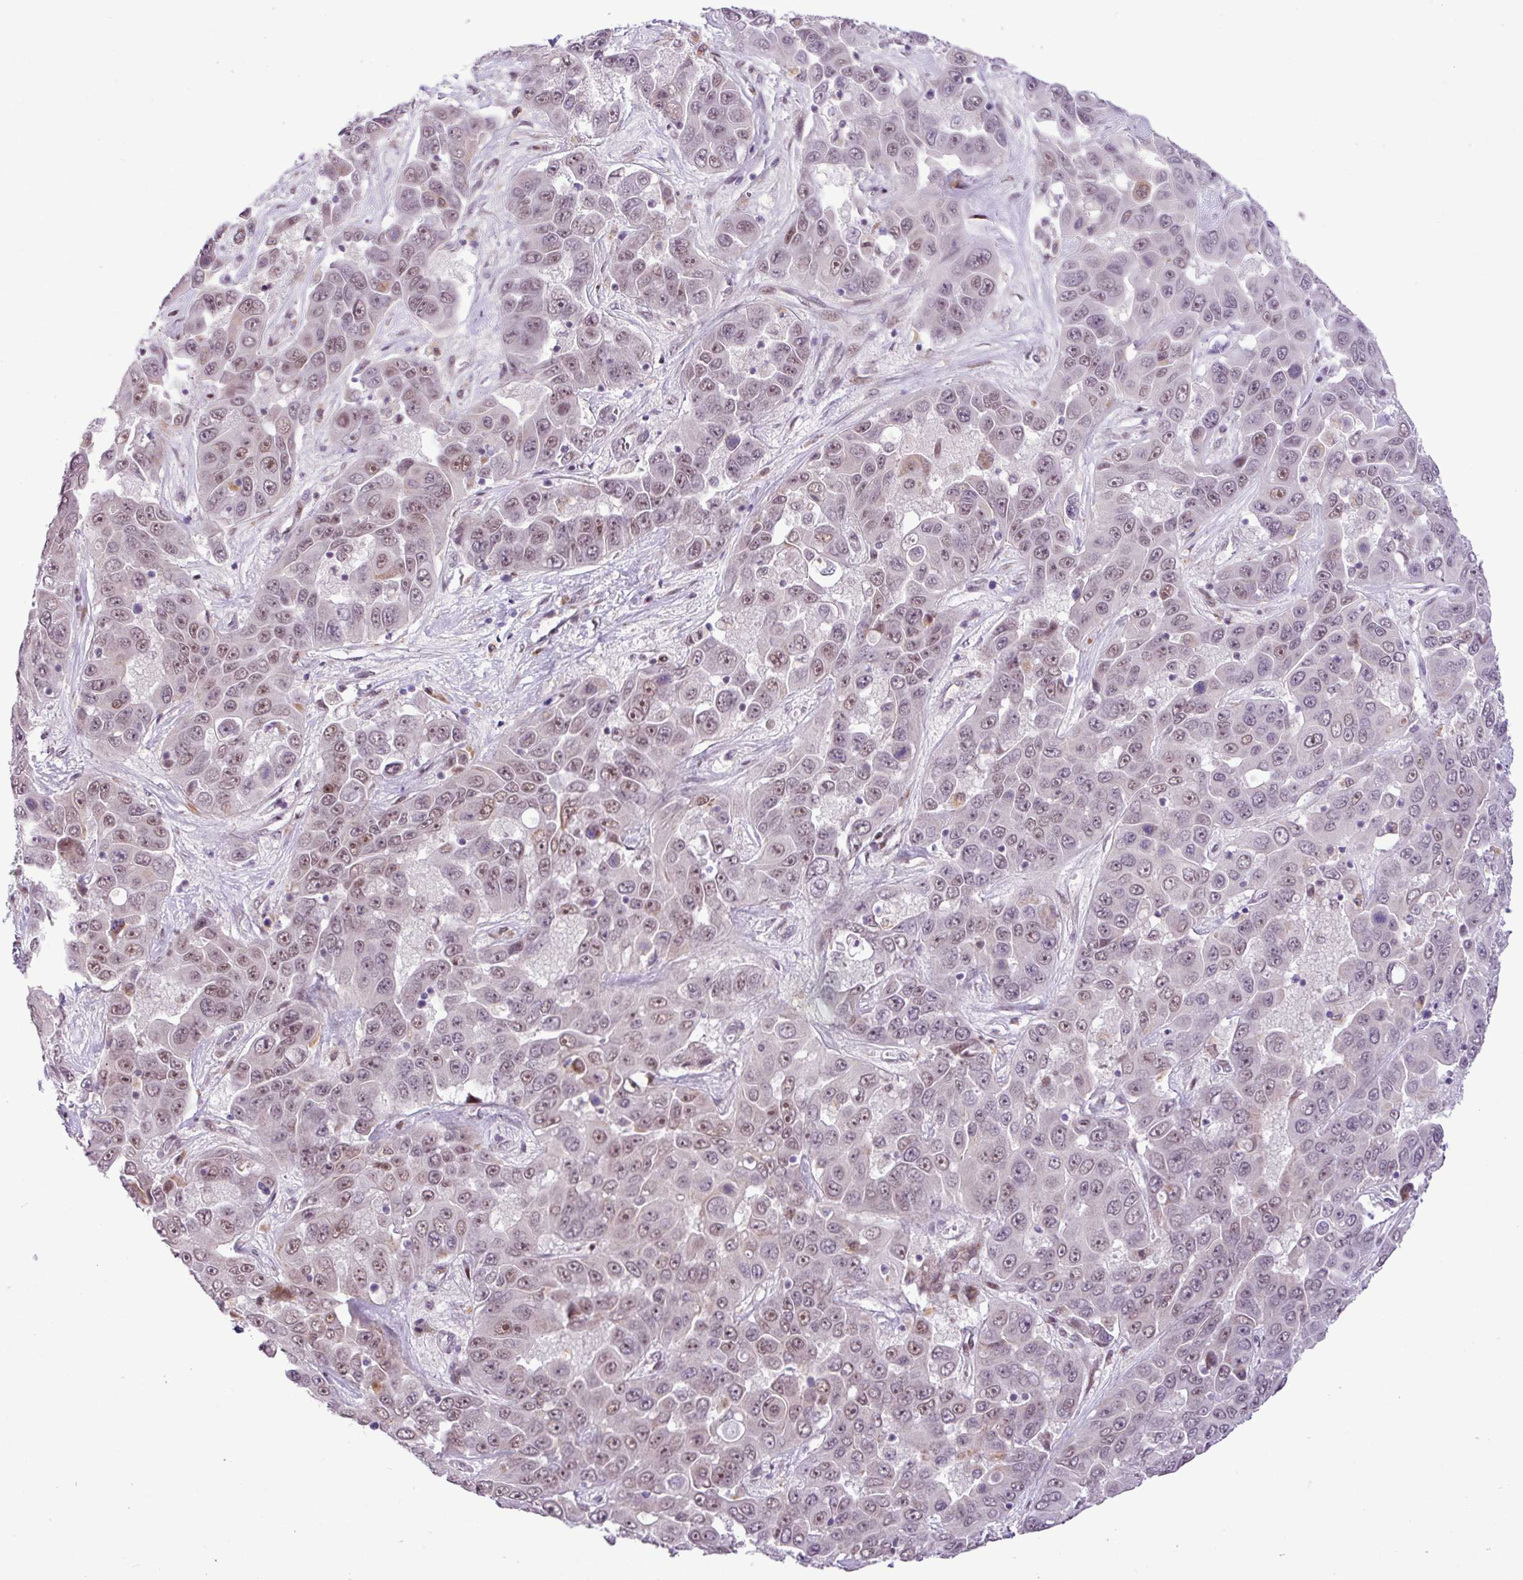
{"staining": {"intensity": "weak", "quantity": "25%-75%", "location": "nuclear"}, "tissue": "liver cancer", "cell_type": "Tumor cells", "image_type": "cancer", "snomed": [{"axis": "morphology", "description": "Cholangiocarcinoma"}, {"axis": "topography", "description": "Liver"}], "caption": "Tumor cells demonstrate low levels of weak nuclear staining in approximately 25%-75% of cells in human liver cancer.", "gene": "ZNF354A", "patient": {"sex": "female", "age": 52}}